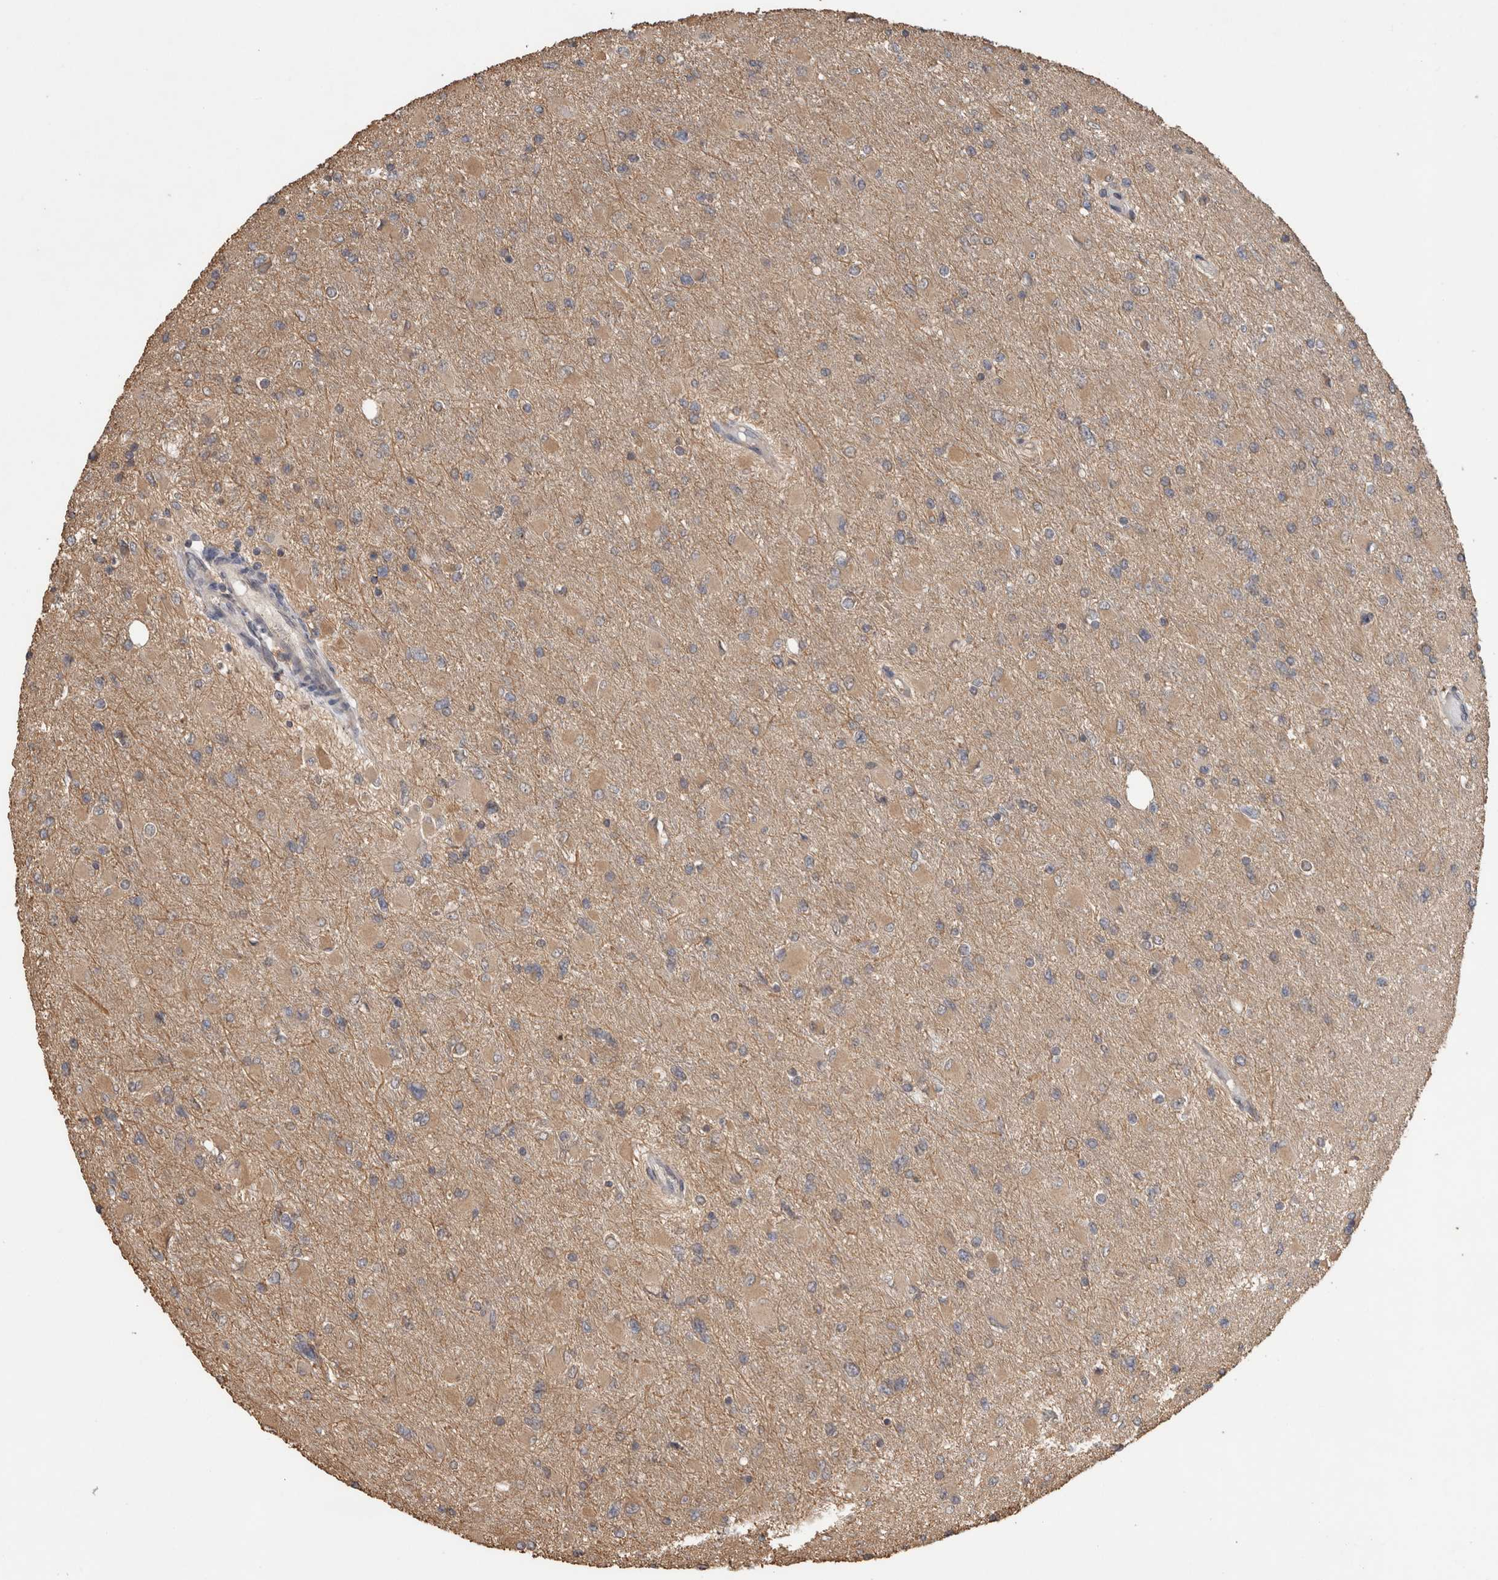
{"staining": {"intensity": "weak", "quantity": "25%-75%", "location": "cytoplasmic/membranous"}, "tissue": "glioma", "cell_type": "Tumor cells", "image_type": "cancer", "snomed": [{"axis": "morphology", "description": "Glioma, malignant, High grade"}, {"axis": "topography", "description": "Cerebral cortex"}], "caption": "Brown immunohistochemical staining in human glioma demonstrates weak cytoplasmic/membranous positivity in approximately 25%-75% of tumor cells.", "gene": "TBCE", "patient": {"sex": "female", "age": 36}}